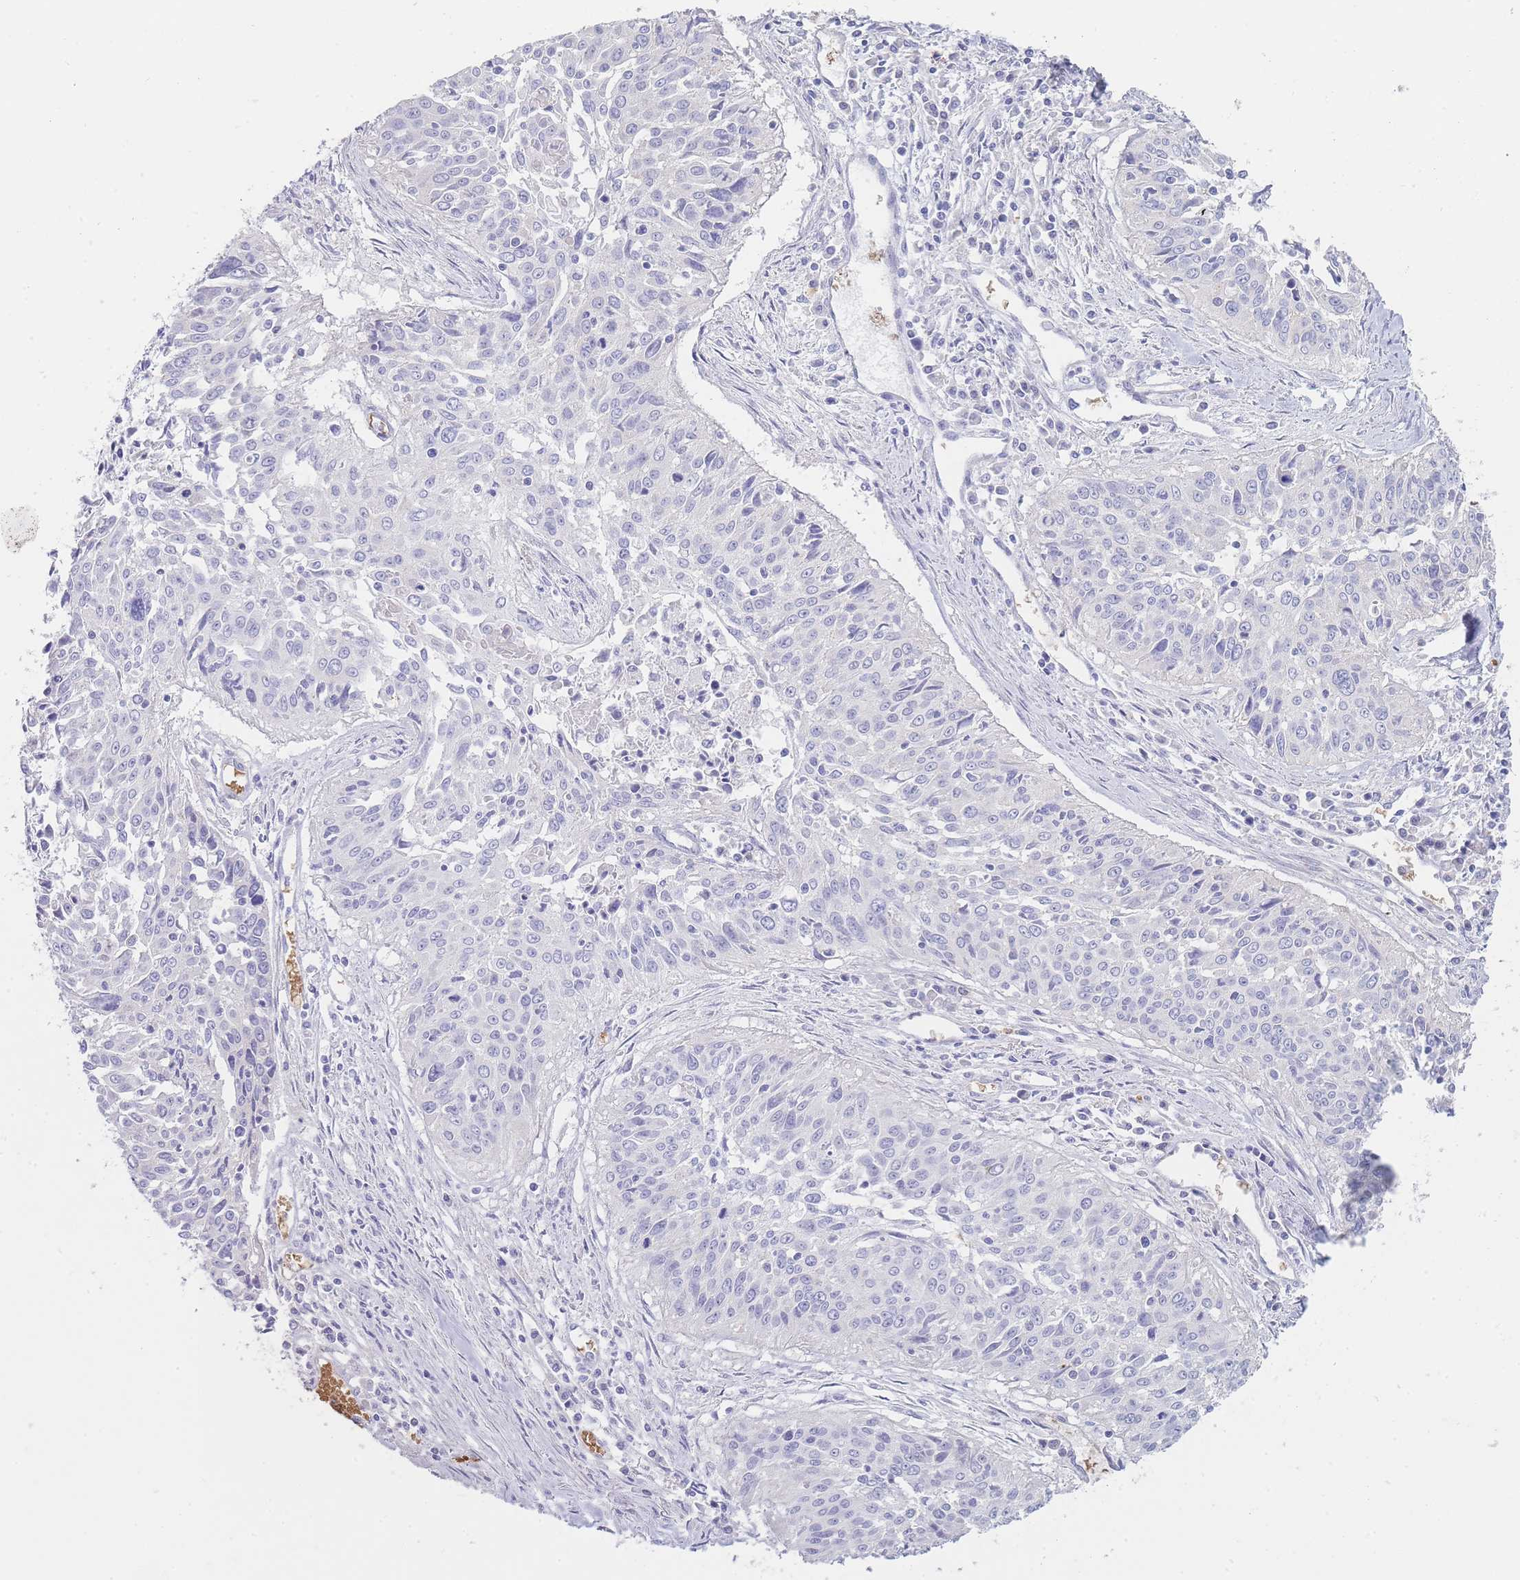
{"staining": {"intensity": "negative", "quantity": "none", "location": "none"}, "tissue": "cervical cancer", "cell_type": "Tumor cells", "image_type": "cancer", "snomed": [{"axis": "morphology", "description": "Squamous cell carcinoma, NOS"}, {"axis": "topography", "description": "Cervix"}], "caption": "Immunohistochemistry histopathology image of neoplastic tissue: cervical squamous cell carcinoma stained with DAB reveals no significant protein staining in tumor cells.", "gene": "HBG2", "patient": {"sex": "female", "age": 55}}